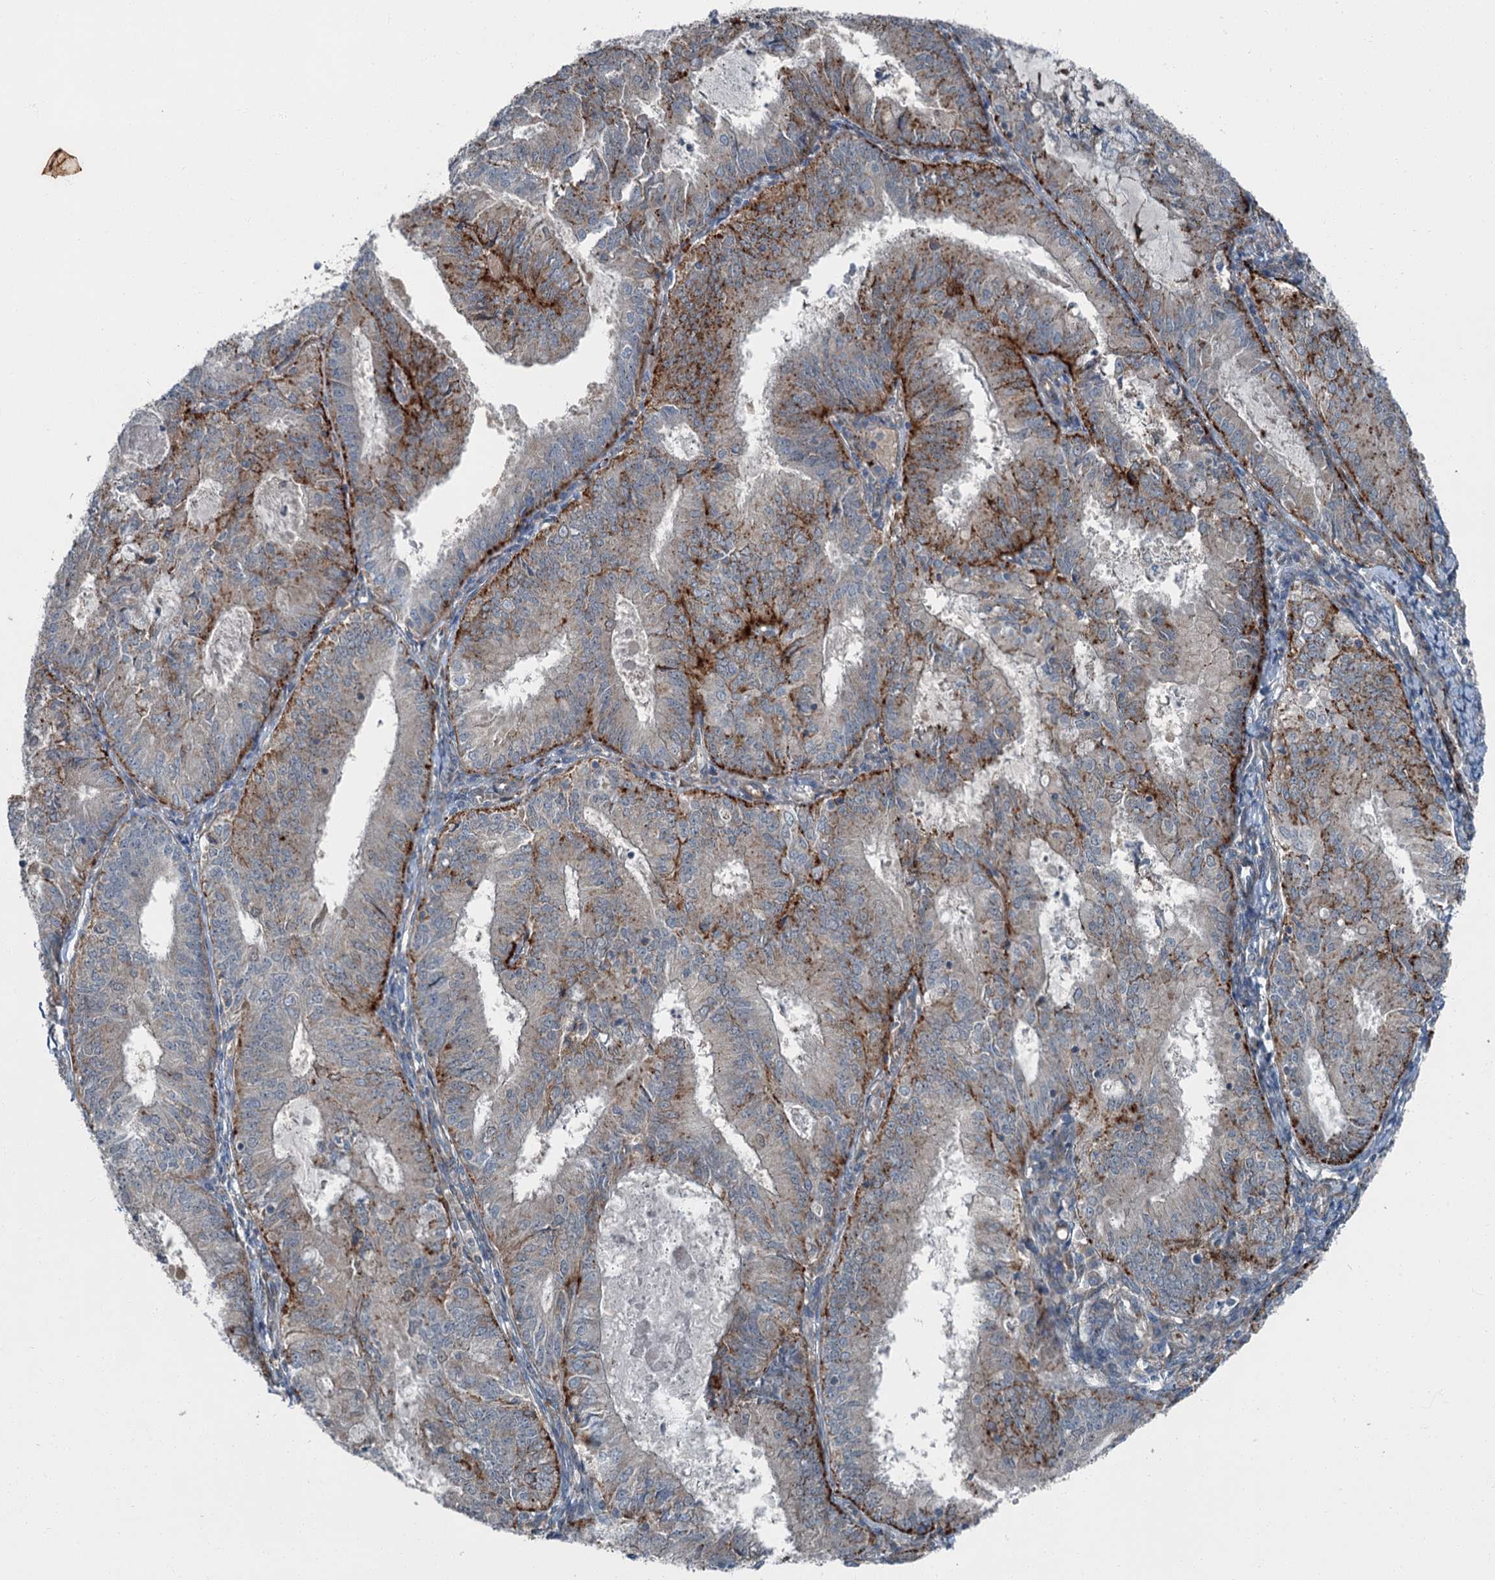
{"staining": {"intensity": "strong", "quantity": "<25%", "location": "cytoplasmic/membranous"}, "tissue": "endometrial cancer", "cell_type": "Tumor cells", "image_type": "cancer", "snomed": [{"axis": "morphology", "description": "Adenocarcinoma, NOS"}, {"axis": "topography", "description": "Endometrium"}], "caption": "The image demonstrates immunohistochemical staining of adenocarcinoma (endometrial). There is strong cytoplasmic/membranous positivity is identified in about <25% of tumor cells.", "gene": "AXL", "patient": {"sex": "female", "age": 57}}